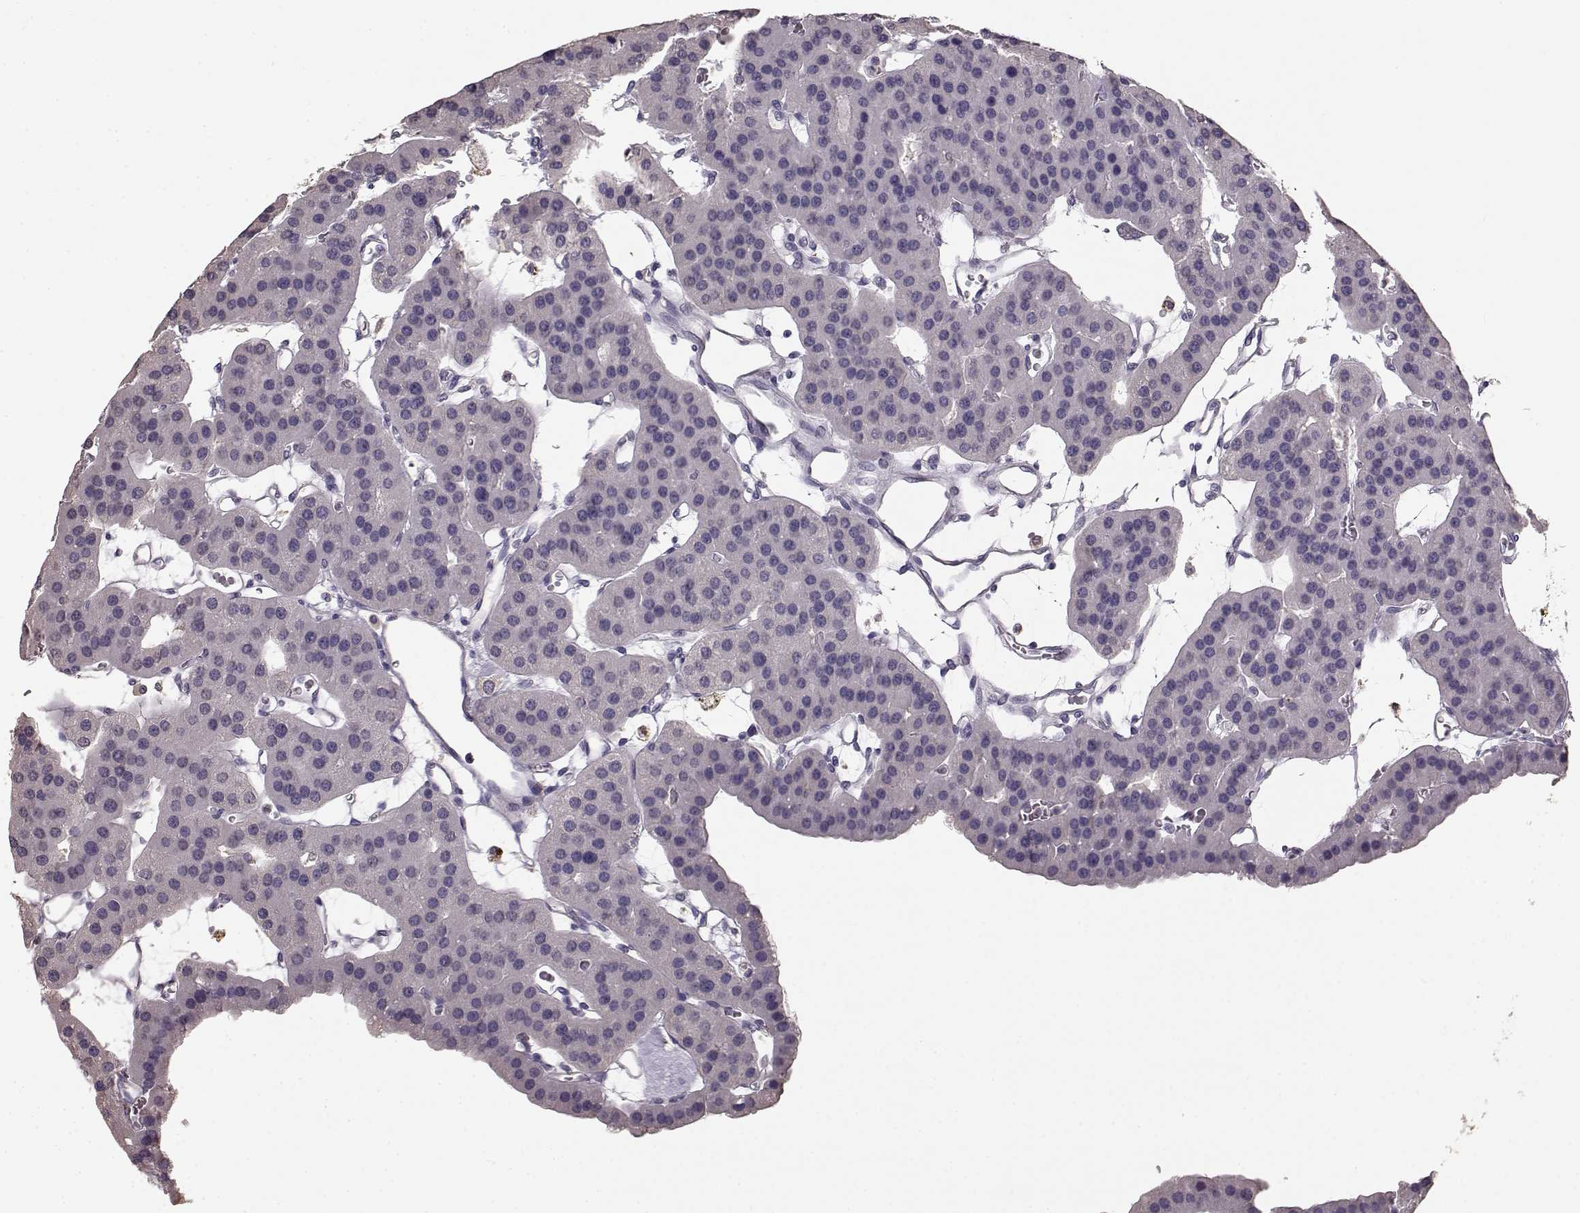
{"staining": {"intensity": "negative", "quantity": "none", "location": "none"}, "tissue": "parathyroid gland", "cell_type": "Glandular cells", "image_type": "normal", "snomed": [{"axis": "morphology", "description": "Normal tissue, NOS"}, {"axis": "morphology", "description": "Adenoma, NOS"}, {"axis": "topography", "description": "Parathyroid gland"}], "caption": "IHC micrograph of benign parathyroid gland: parathyroid gland stained with DAB (3,3'-diaminobenzidine) exhibits no significant protein staining in glandular cells.", "gene": "GABRG3", "patient": {"sex": "female", "age": 86}}